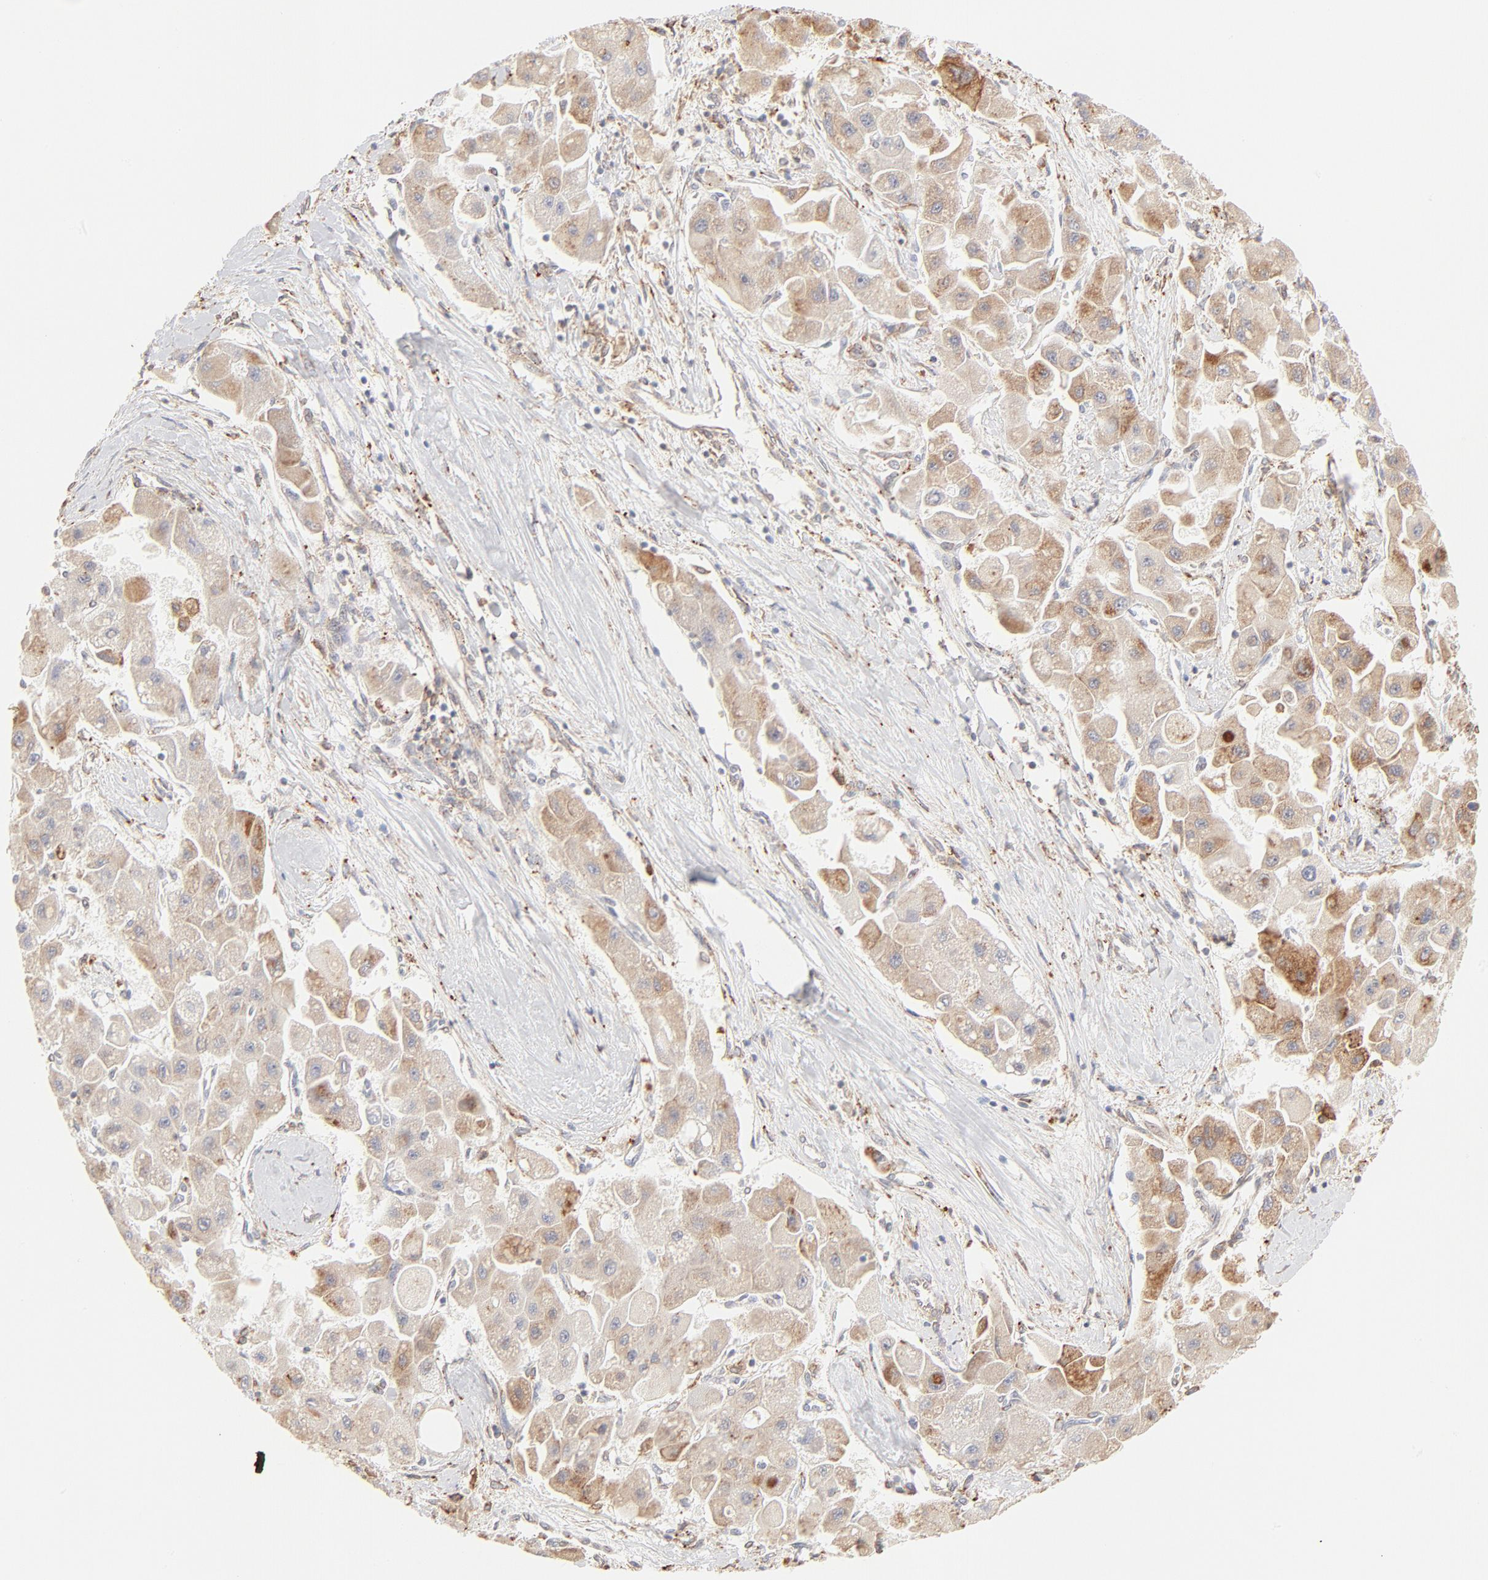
{"staining": {"intensity": "moderate", "quantity": ">75%", "location": "cytoplasmic/membranous"}, "tissue": "liver cancer", "cell_type": "Tumor cells", "image_type": "cancer", "snomed": [{"axis": "morphology", "description": "Carcinoma, Hepatocellular, NOS"}, {"axis": "topography", "description": "Liver"}], "caption": "Protein staining of liver cancer tissue shows moderate cytoplasmic/membranous positivity in approximately >75% of tumor cells. (Stains: DAB in brown, nuclei in blue, Microscopy: brightfield microscopy at high magnification).", "gene": "PARP12", "patient": {"sex": "male", "age": 24}}